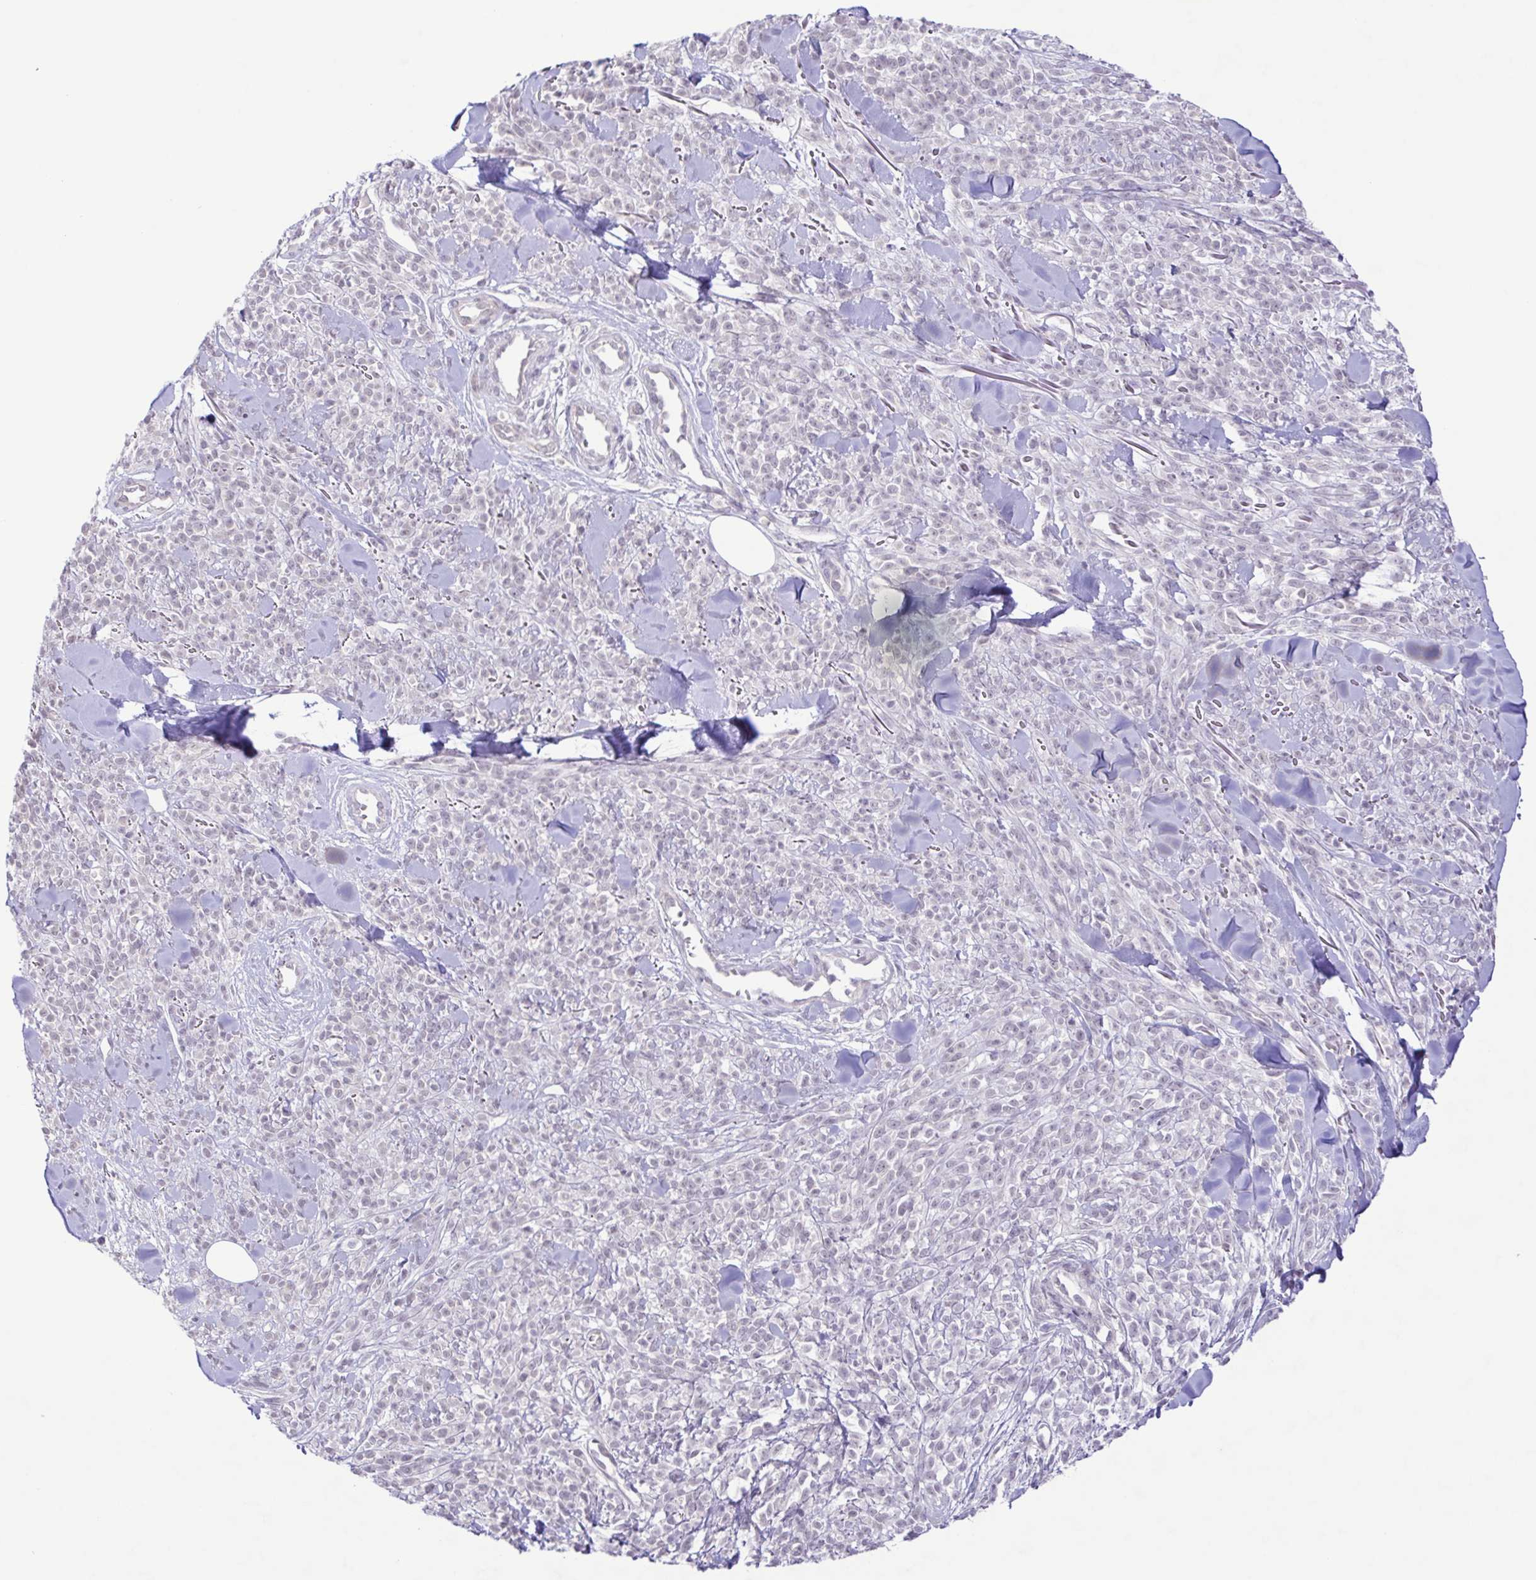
{"staining": {"intensity": "negative", "quantity": "none", "location": "none"}, "tissue": "melanoma", "cell_type": "Tumor cells", "image_type": "cancer", "snomed": [{"axis": "morphology", "description": "Malignant melanoma, NOS"}, {"axis": "topography", "description": "Skin"}, {"axis": "topography", "description": "Skin of trunk"}], "caption": "This is an immunohistochemistry photomicrograph of malignant melanoma. There is no positivity in tumor cells.", "gene": "IL1RN", "patient": {"sex": "male", "age": 74}}